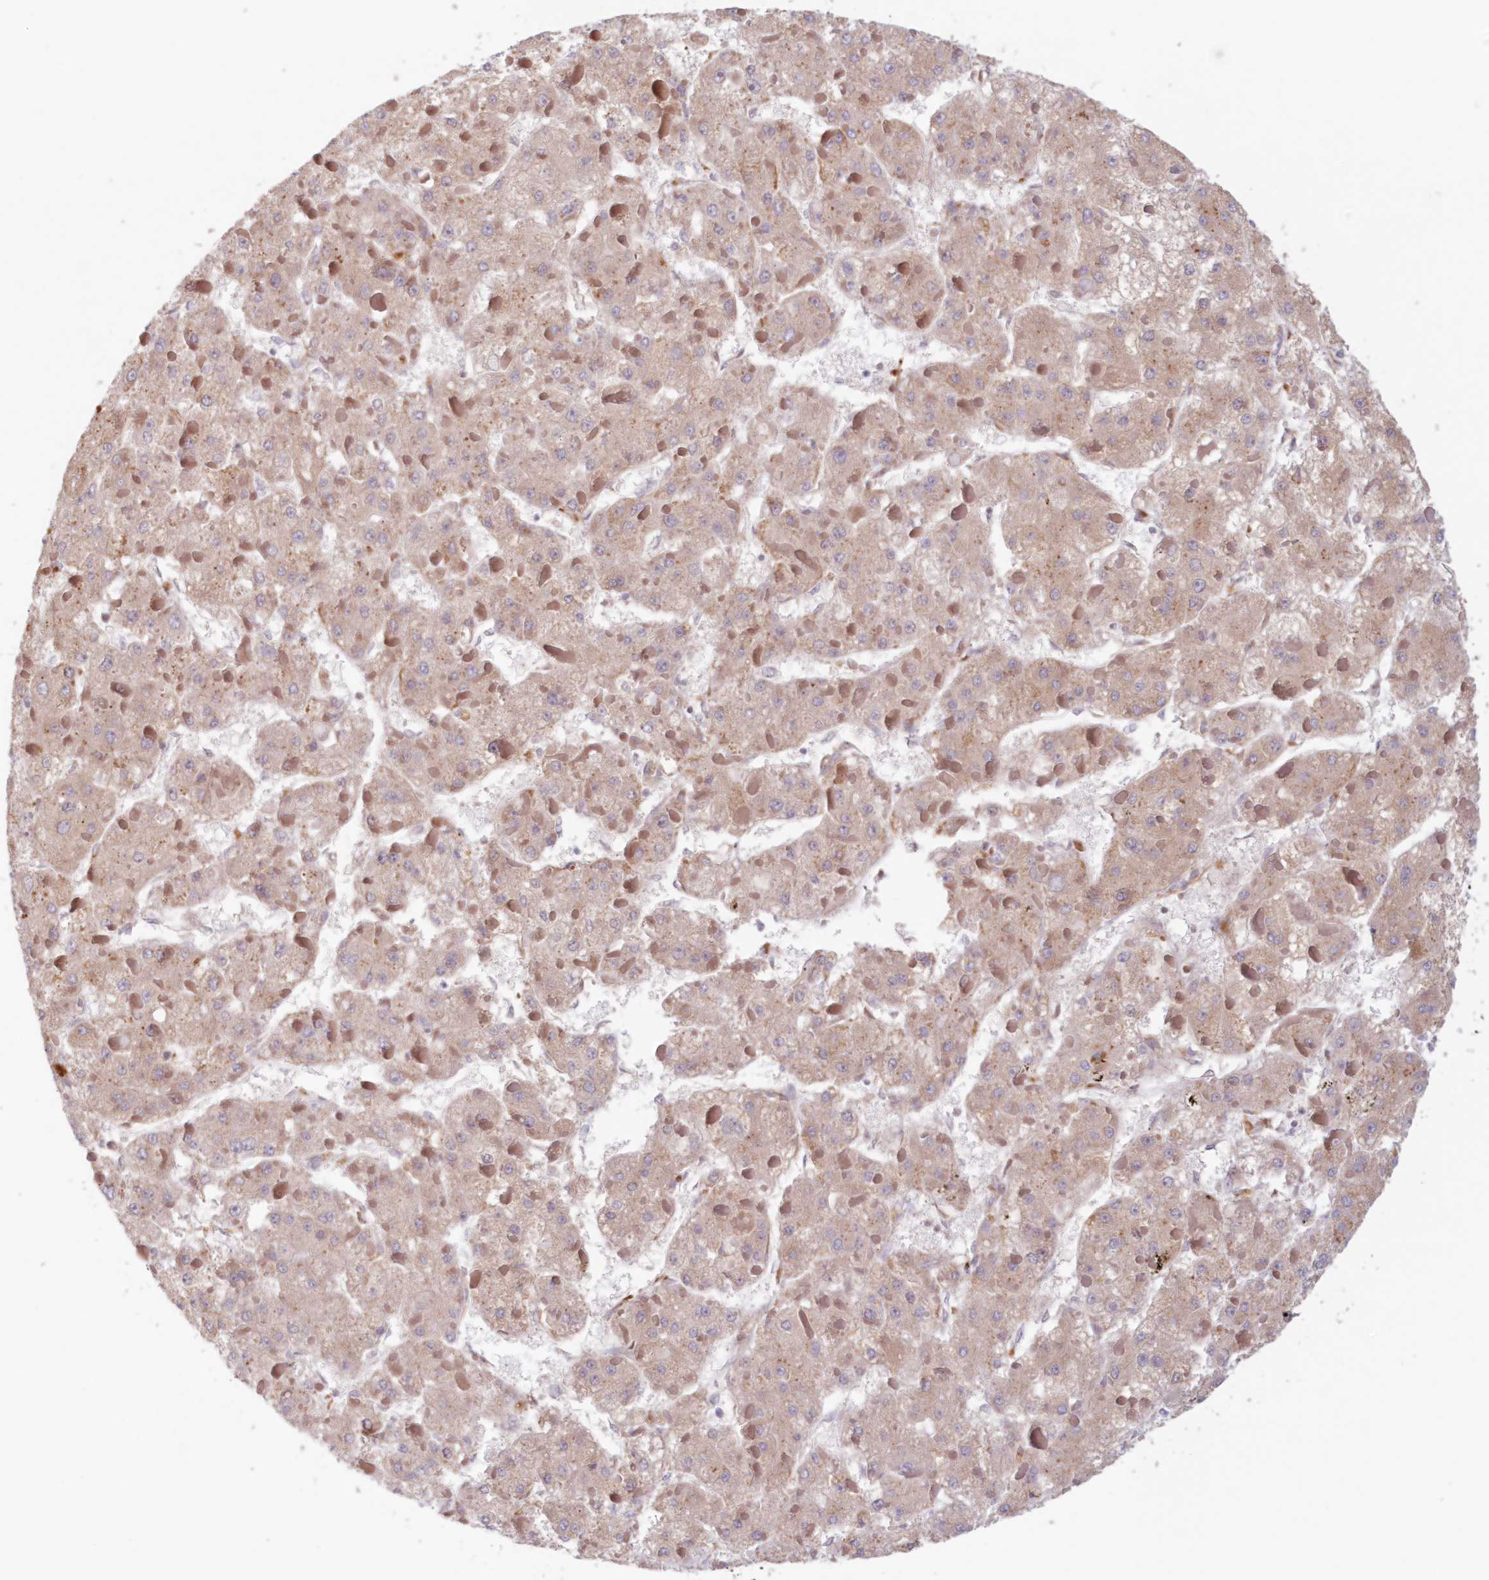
{"staining": {"intensity": "weak", "quantity": ">75%", "location": "cytoplasmic/membranous"}, "tissue": "liver cancer", "cell_type": "Tumor cells", "image_type": "cancer", "snomed": [{"axis": "morphology", "description": "Carcinoma, Hepatocellular, NOS"}, {"axis": "topography", "description": "Liver"}], "caption": "A high-resolution histopathology image shows IHC staining of liver cancer, which exhibits weak cytoplasmic/membranous positivity in about >75% of tumor cells.", "gene": "PCYOX1L", "patient": {"sex": "female", "age": 73}}